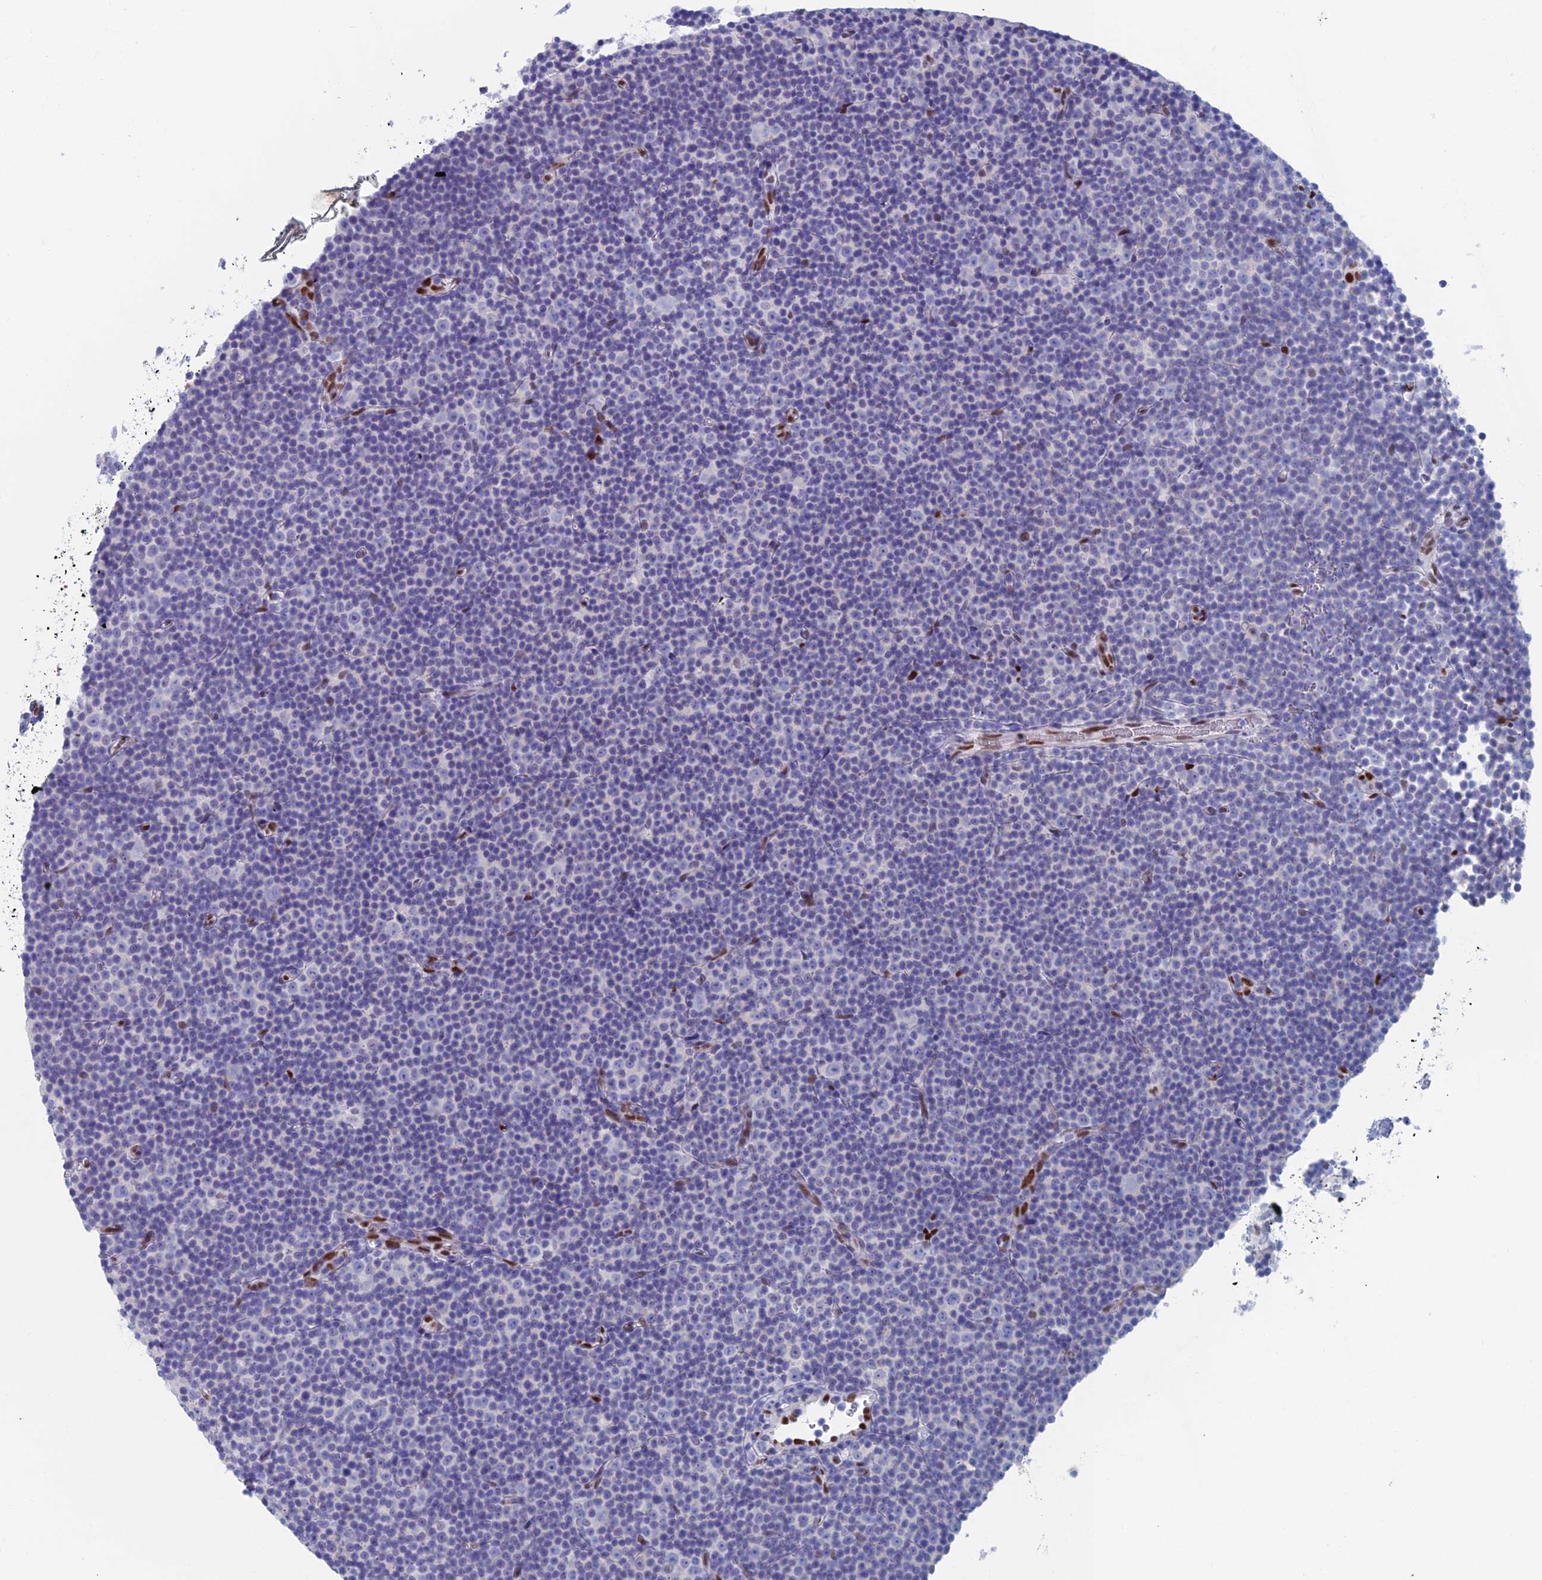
{"staining": {"intensity": "negative", "quantity": "none", "location": "none"}, "tissue": "lymphoma", "cell_type": "Tumor cells", "image_type": "cancer", "snomed": [{"axis": "morphology", "description": "Malignant lymphoma, non-Hodgkin's type, Low grade"}, {"axis": "topography", "description": "Lymph node"}], "caption": "IHC of human lymphoma reveals no positivity in tumor cells.", "gene": "NOL4L", "patient": {"sex": "female", "age": 67}}